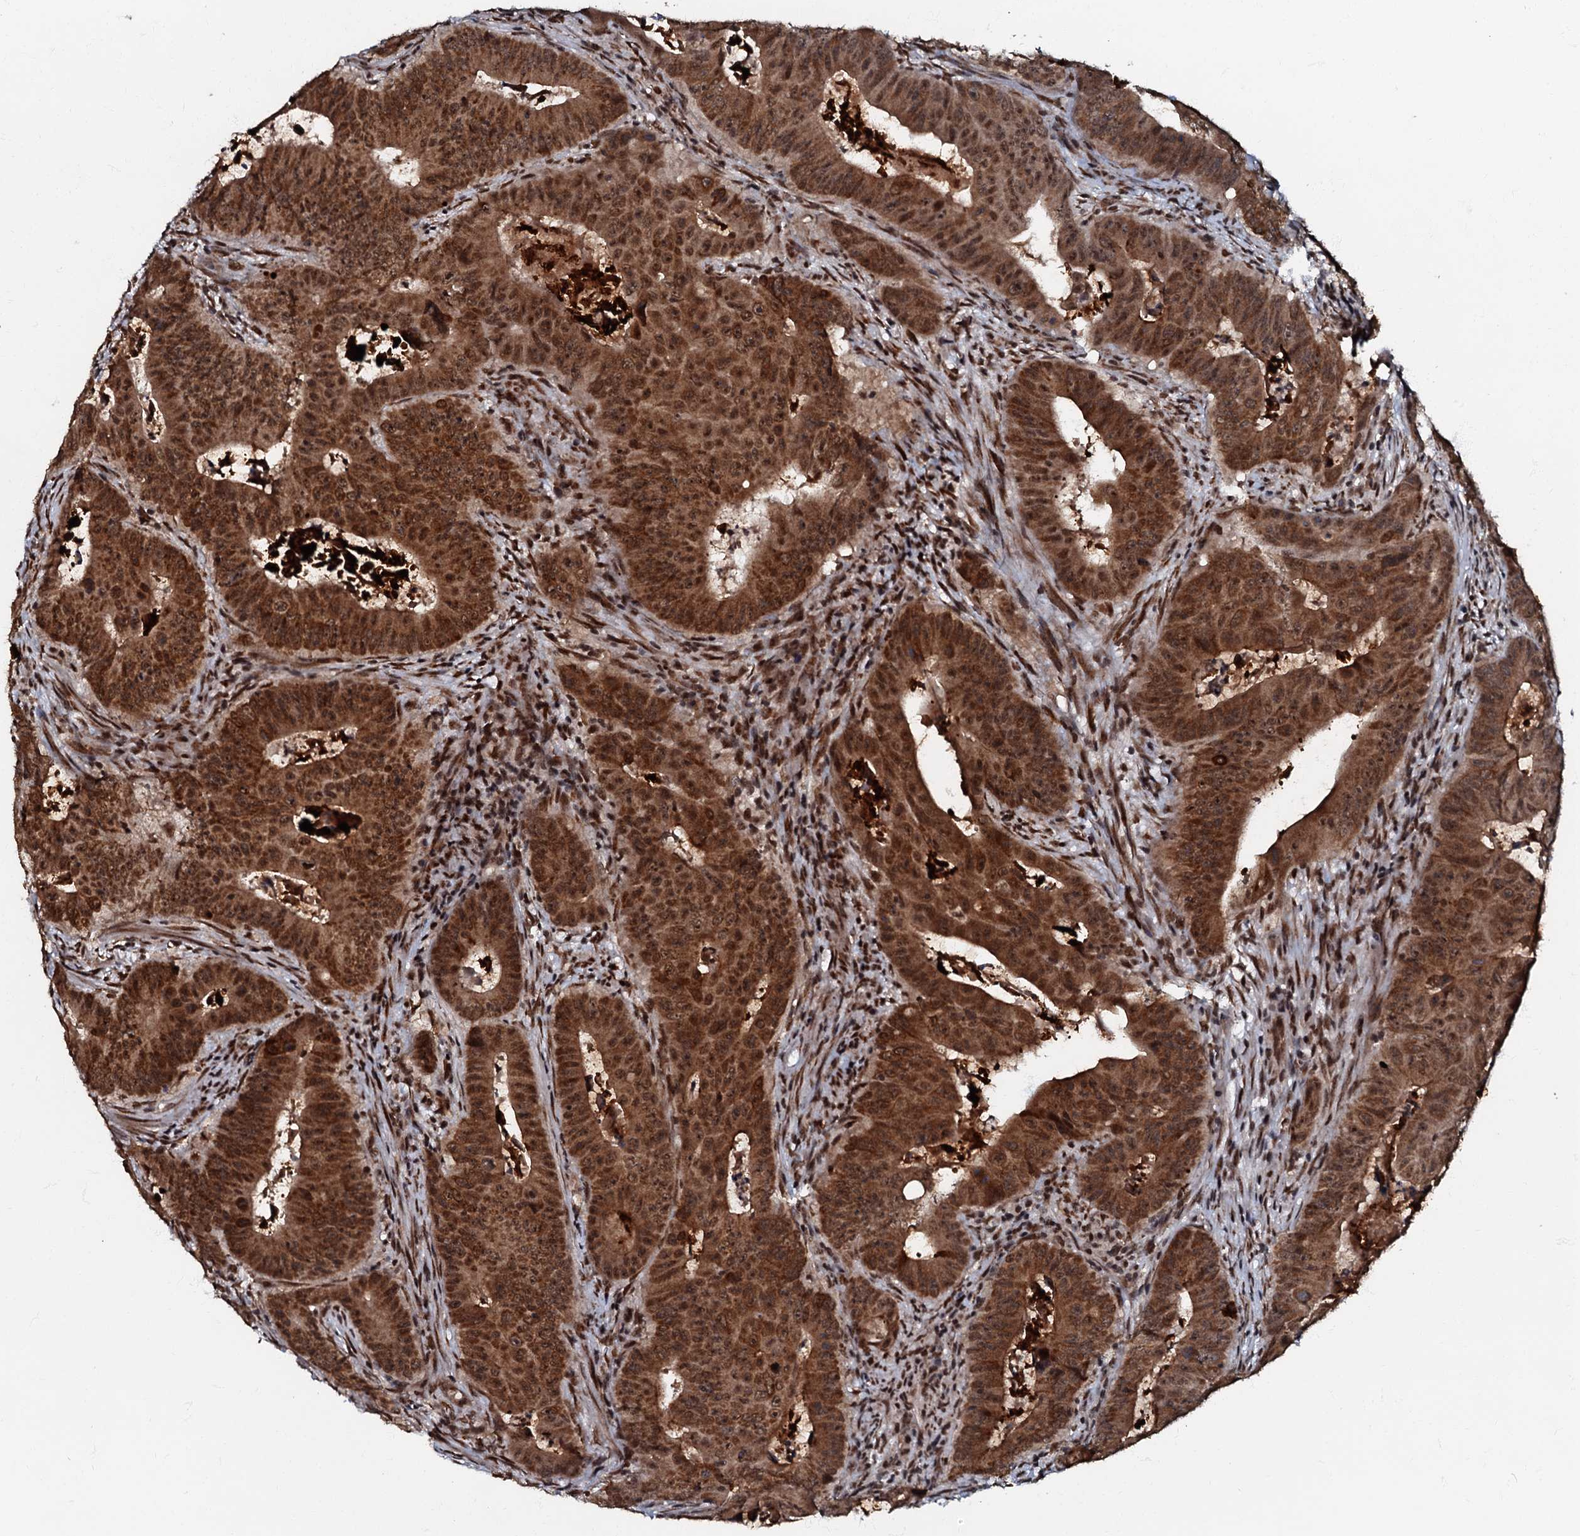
{"staining": {"intensity": "strong", "quantity": ">75%", "location": "cytoplasmic/membranous,nuclear"}, "tissue": "colorectal cancer", "cell_type": "Tumor cells", "image_type": "cancer", "snomed": [{"axis": "morphology", "description": "Adenocarcinoma, NOS"}, {"axis": "topography", "description": "Rectum"}], "caption": "IHC micrograph of neoplastic tissue: adenocarcinoma (colorectal) stained using IHC shows high levels of strong protein expression localized specifically in the cytoplasmic/membranous and nuclear of tumor cells, appearing as a cytoplasmic/membranous and nuclear brown color.", "gene": "C18orf32", "patient": {"sex": "female", "age": 75}}